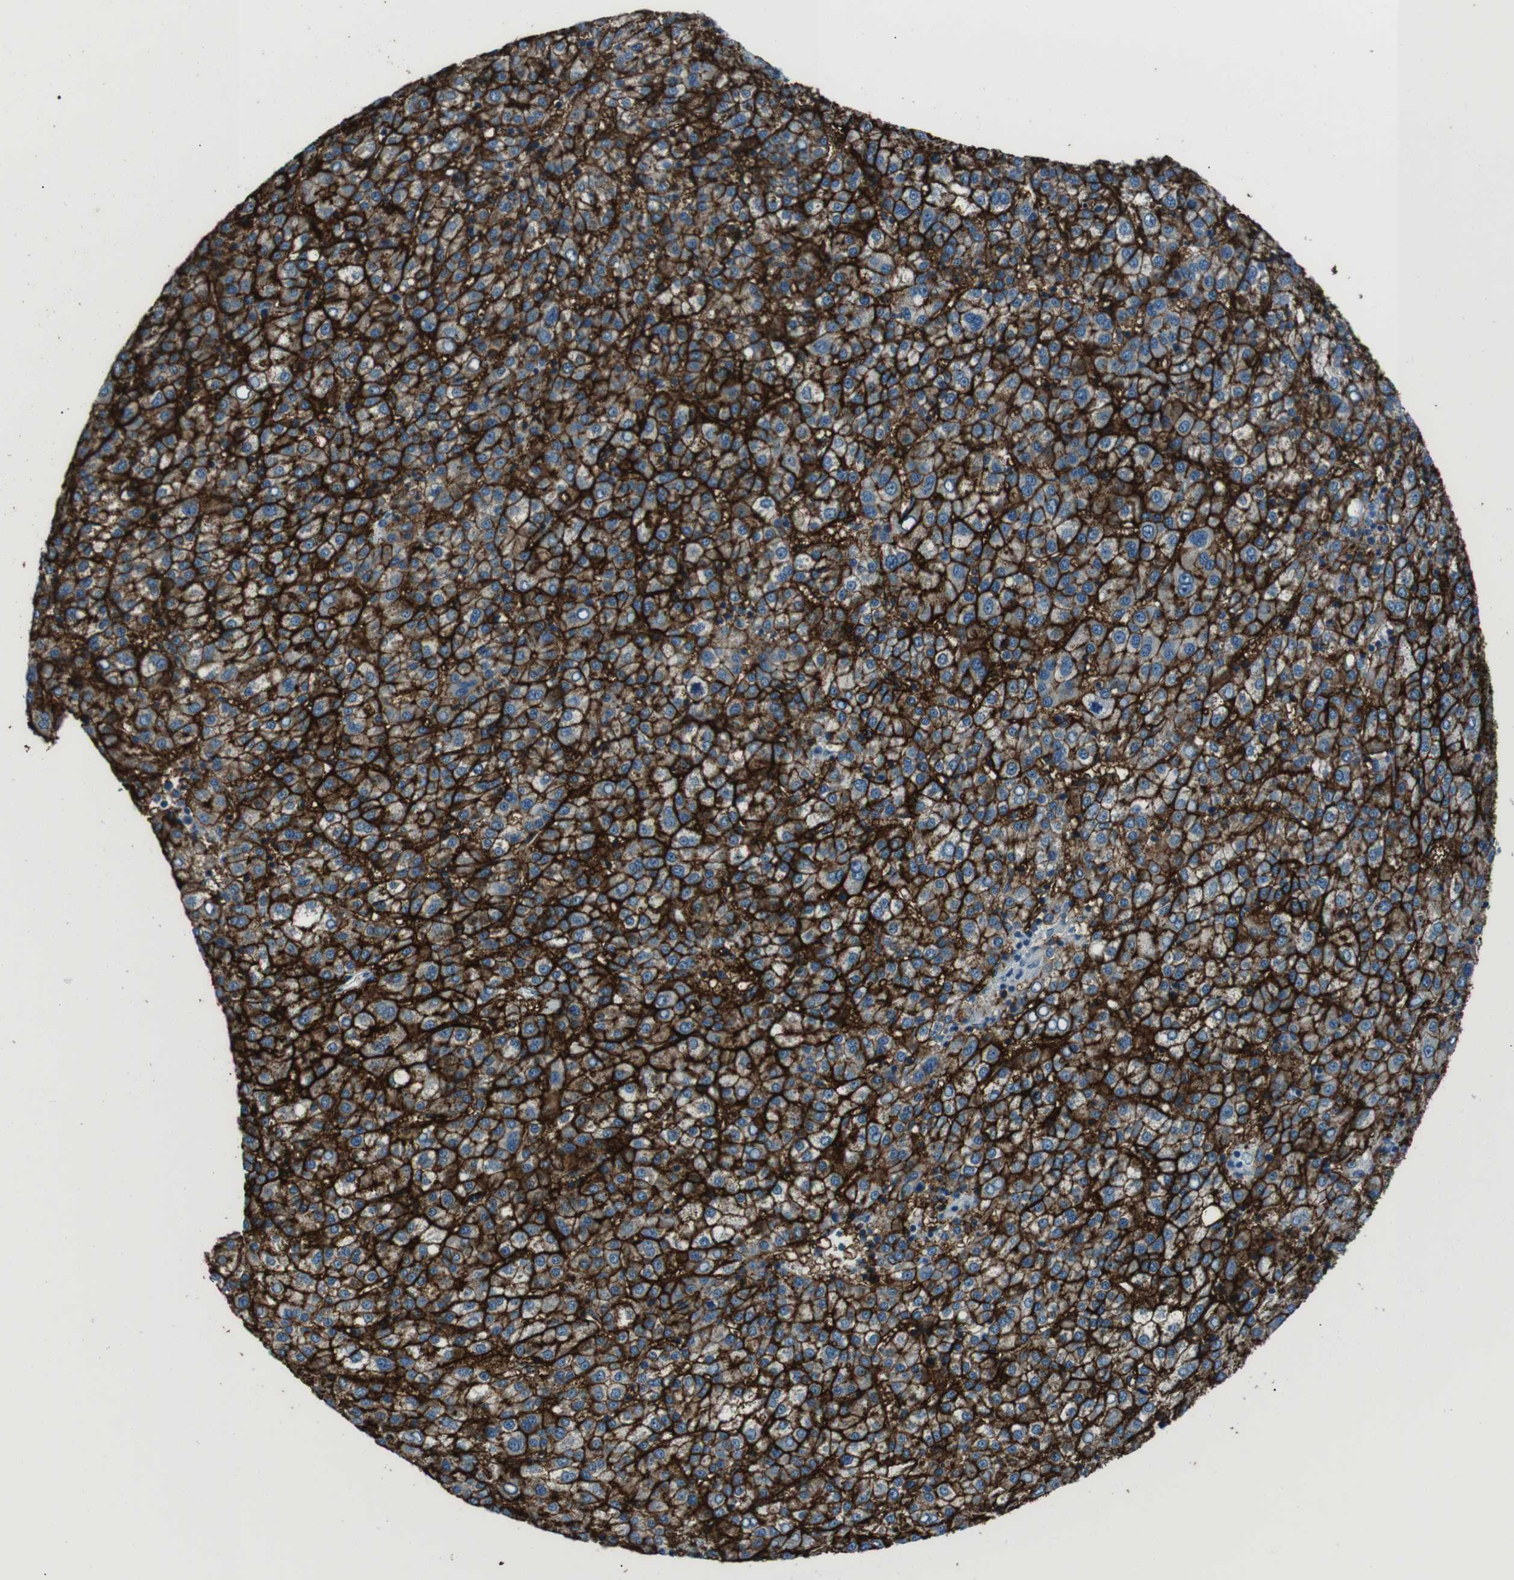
{"staining": {"intensity": "strong", "quantity": ">75%", "location": "cytoplasmic/membranous"}, "tissue": "liver cancer", "cell_type": "Tumor cells", "image_type": "cancer", "snomed": [{"axis": "morphology", "description": "Carcinoma, Hepatocellular, NOS"}, {"axis": "topography", "description": "Liver"}], "caption": "An image showing strong cytoplasmic/membranous expression in approximately >75% of tumor cells in liver cancer, as visualized by brown immunohistochemical staining.", "gene": "ST6GAL1", "patient": {"sex": "female", "age": 58}}